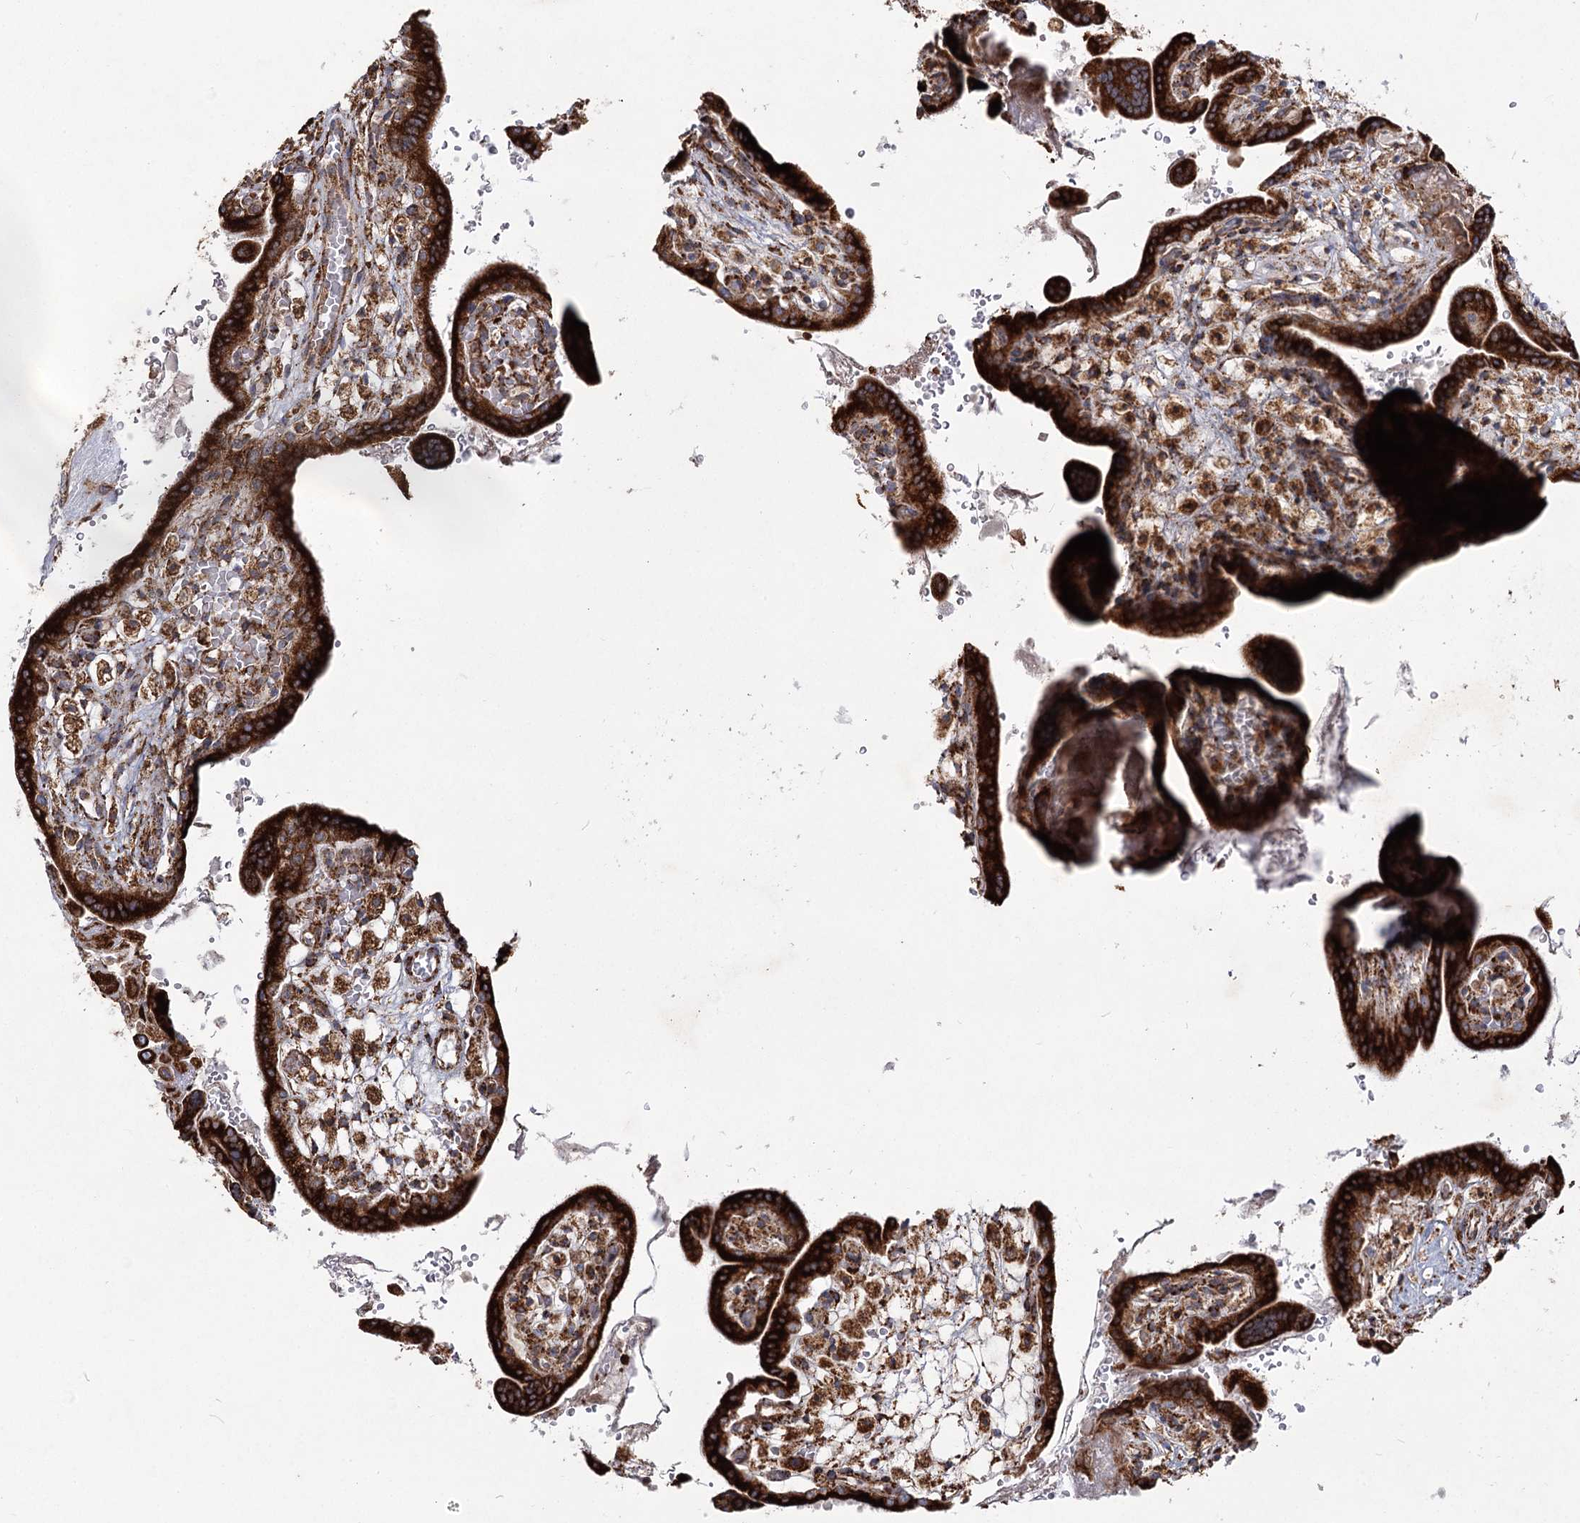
{"staining": {"intensity": "strong", "quantity": ">75%", "location": "cytoplasmic/membranous"}, "tissue": "placenta", "cell_type": "Trophoblastic cells", "image_type": "normal", "snomed": [{"axis": "morphology", "description": "Normal tissue, NOS"}, {"axis": "topography", "description": "Placenta"}], "caption": "Protein analysis of normal placenta reveals strong cytoplasmic/membranous positivity in approximately >75% of trophoblastic cells.", "gene": "NHLRC2", "patient": {"sex": "female", "age": 37}}